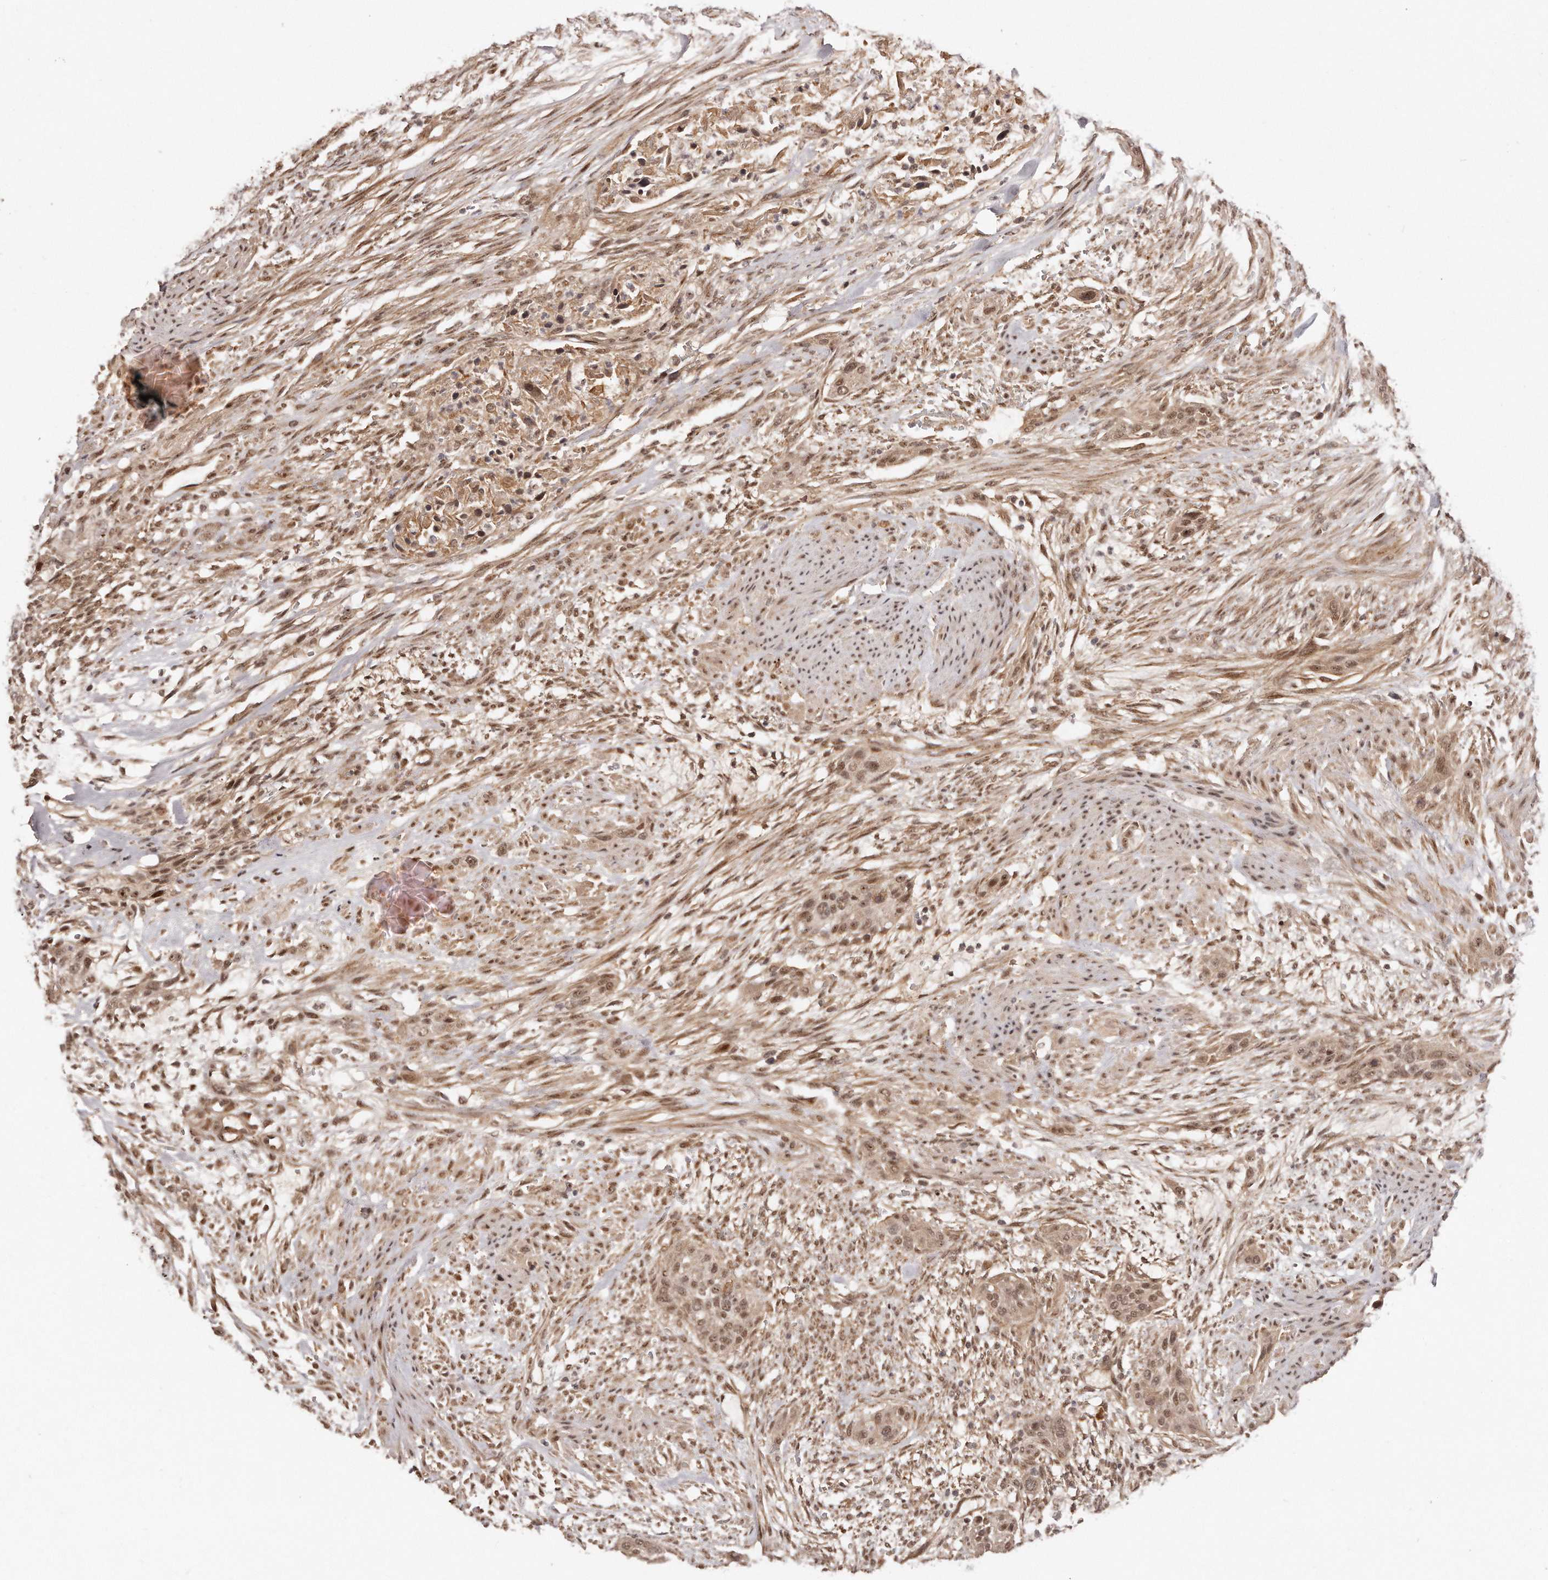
{"staining": {"intensity": "moderate", "quantity": ">75%", "location": "nuclear"}, "tissue": "urothelial cancer", "cell_type": "Tumor cells", "image_type": "cancer", "snomed": [{"axis": "morphology", "description": "Urothelial carcinoma, High grade"}, {"axis": "topography", "description": "Urinary bladder"}], "caption": "Moderate nuclear staining for a protein is appreciated in about >75% of tumor cells of urothelial cancer using immunohistochemistry (IHC).", "gene": "SOX4", "patient": {"sex": "male", "age": 35}}